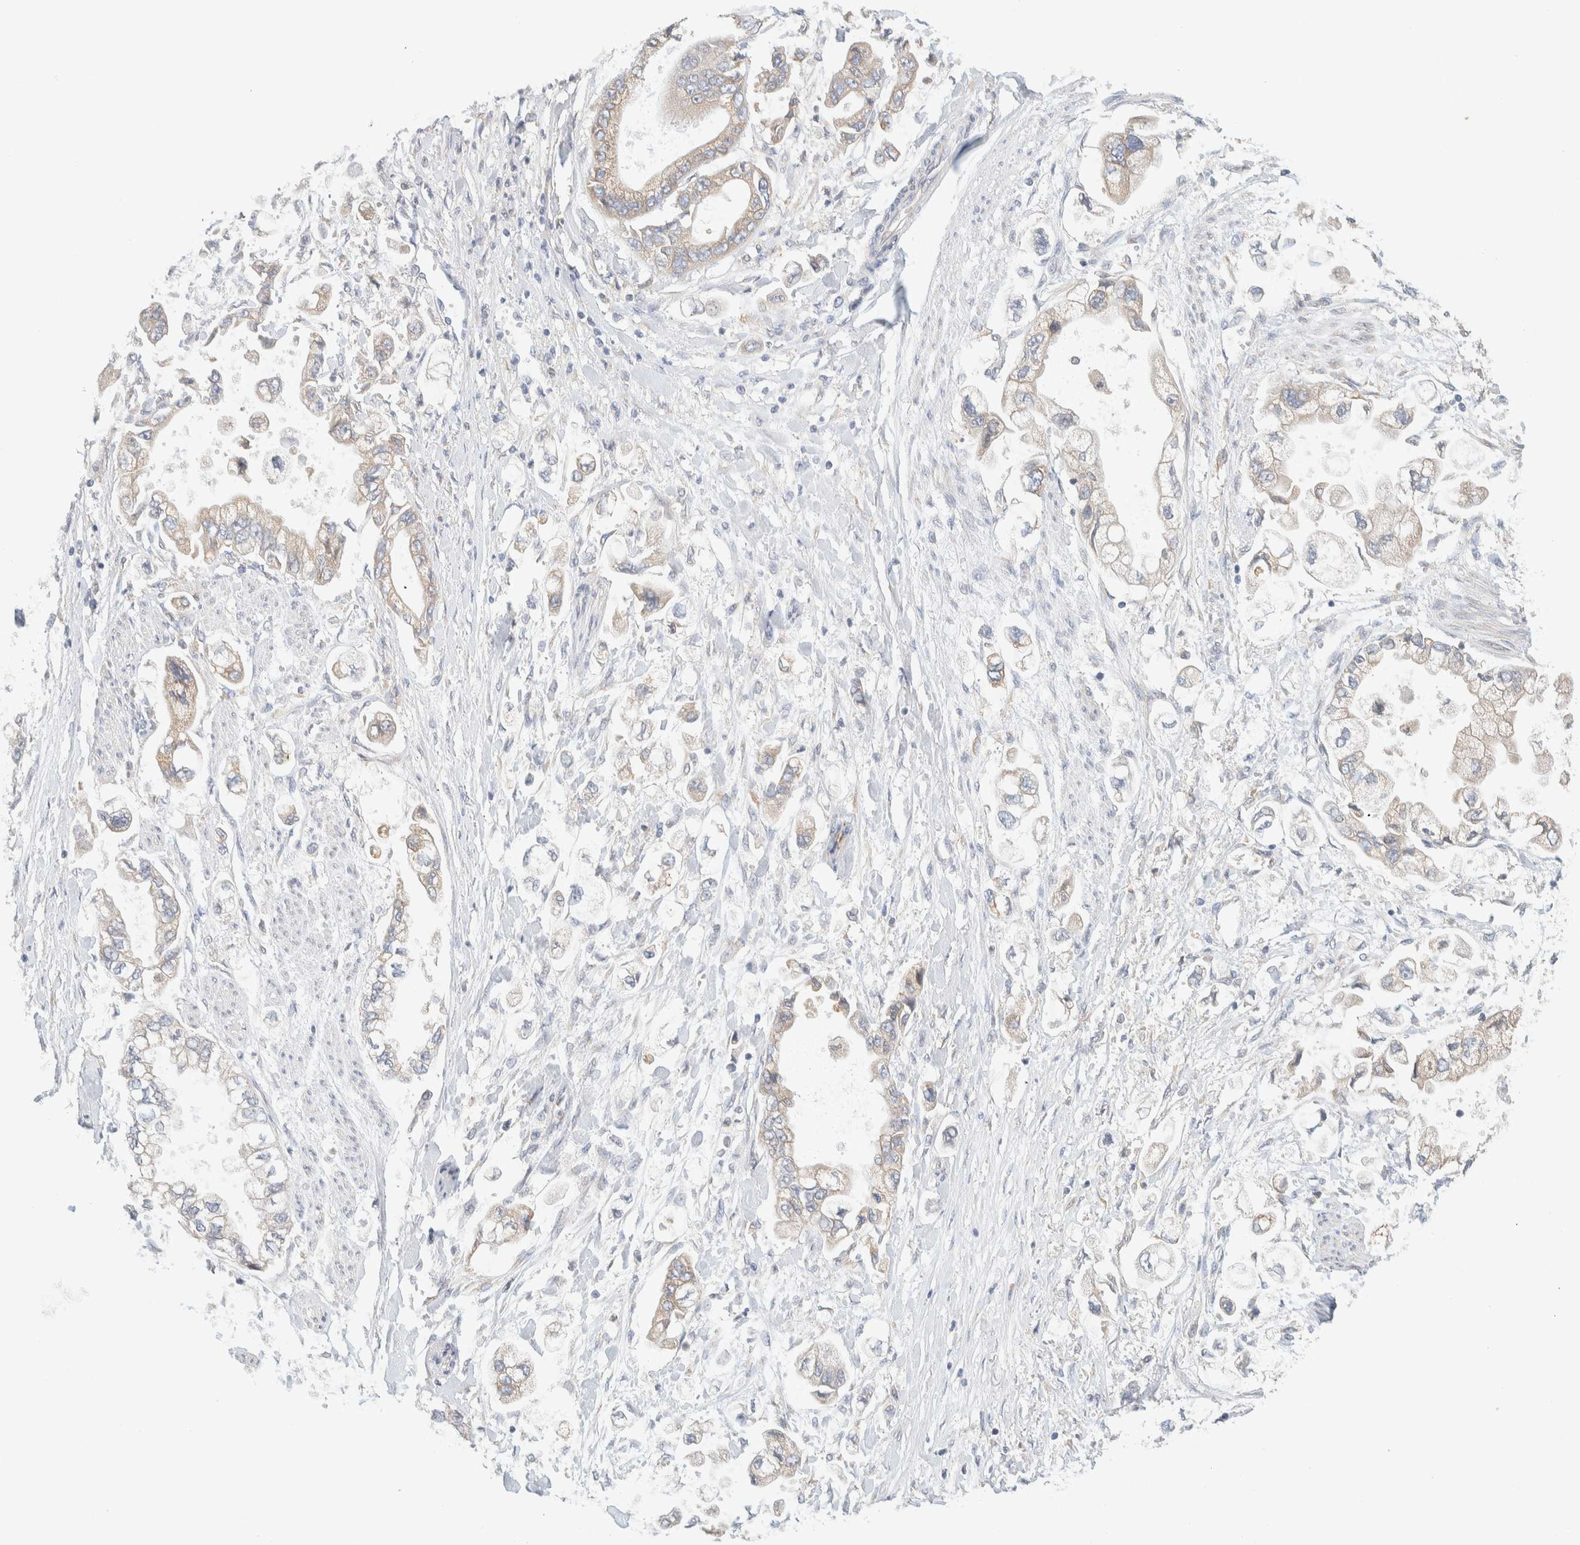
{"staining": {"intensity": "weak", "quantity": "25%-75%", "location": "cytoplasmic/membranous"}, "tissue": "stomach cancer", "cell_type": "Tumor cells", "image_type": "cancer", "snomed": [{"axis": "morphology", "description": "Normal tissue, NOS"}, {"axis": "morphology", "description": "Adenocarcinoma, NOS"}, {"axis": "topography", "description": "Stomach"}], "caption": "Stomach cancer (adenocarcinoma) stained with DAB (3,3'-diaminobenzidine) immunohistochemistry (IHC) displays low levels of weak cytoplasmic/membranous staining in about 25%-75% of tumor cells.", "gene": "NT5C", "patient": {"sex": "male", "age": 62}}